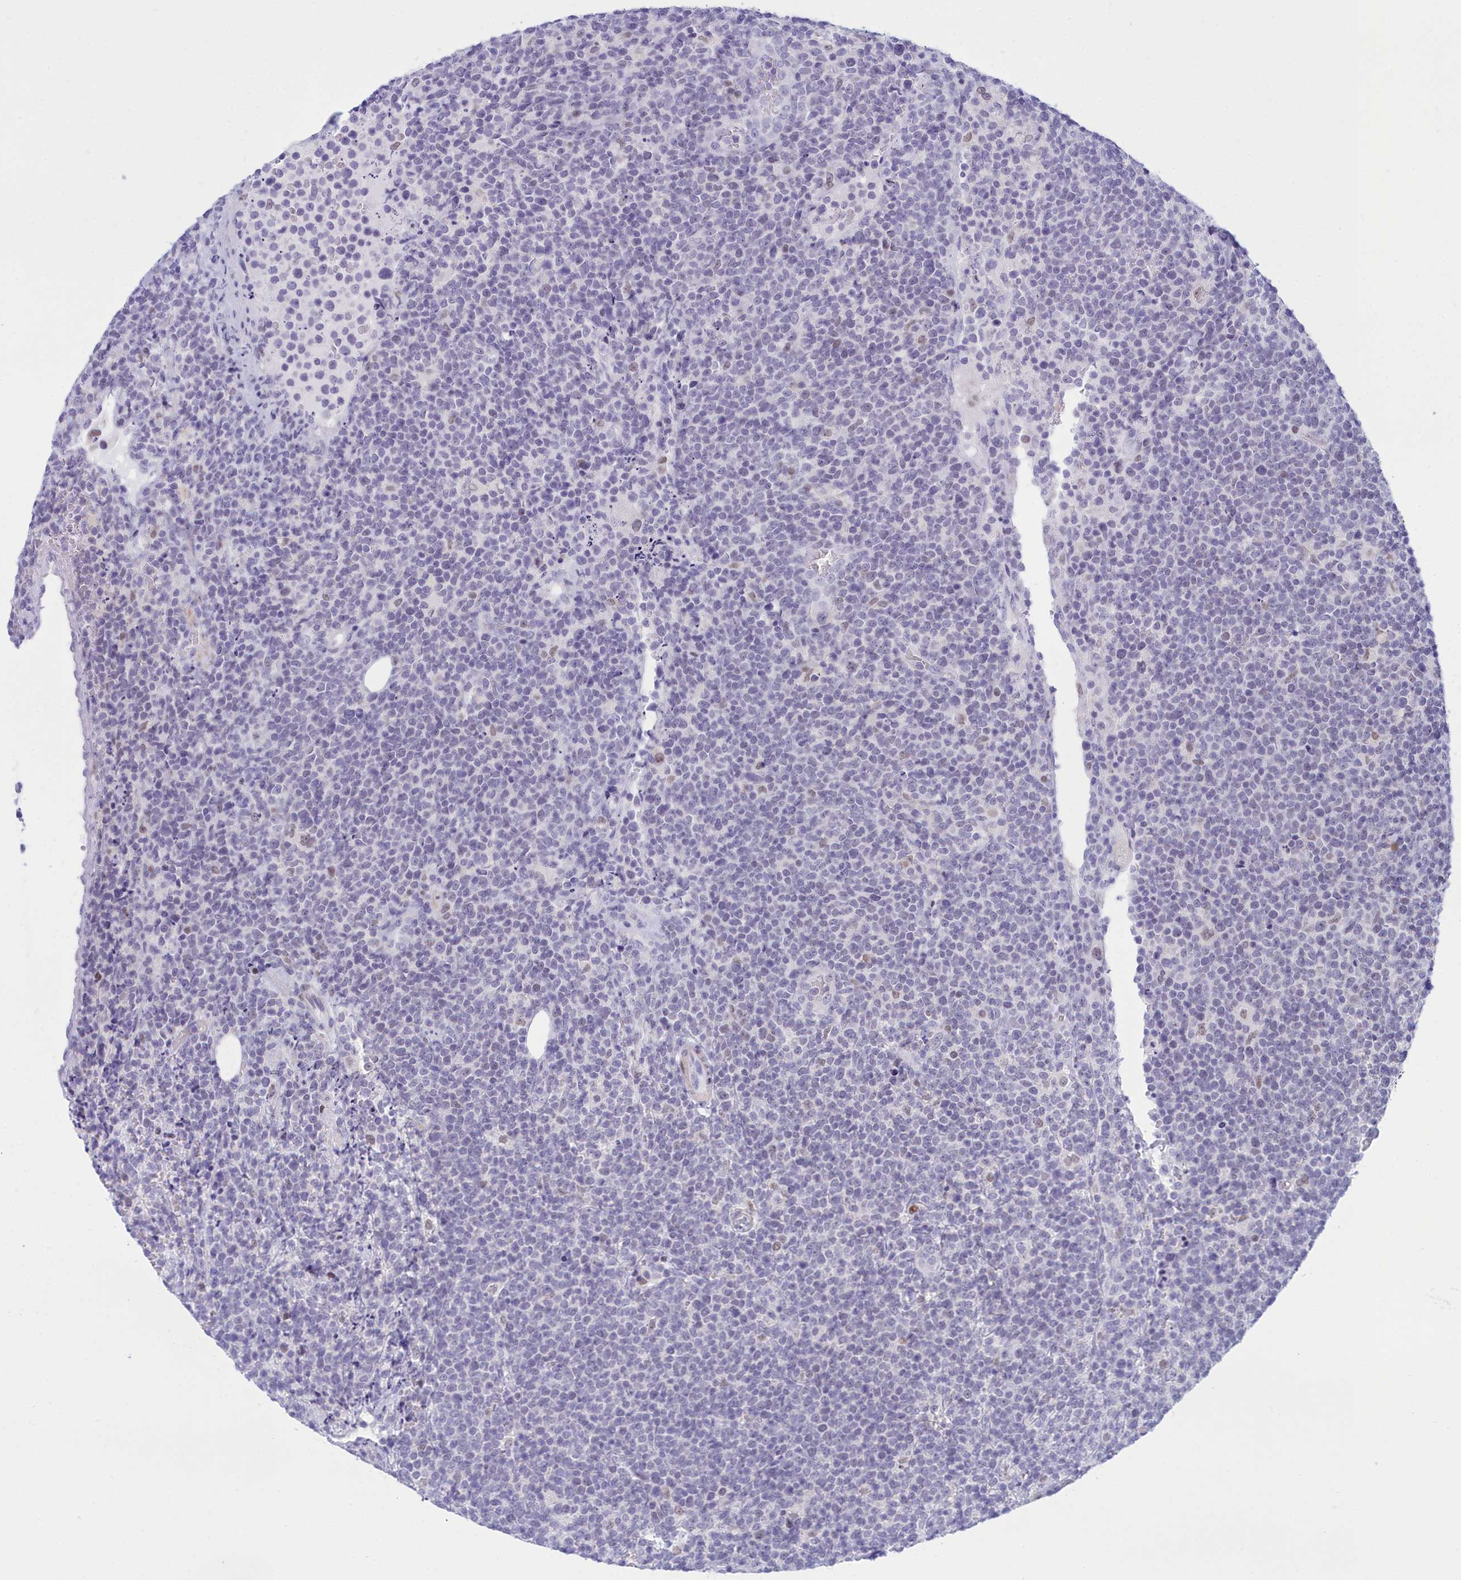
{"staining": {"intensity": "negative", "quantity": "none", "location": "none"}, "tissue": "lymphoma", "cell_type": "Tumor cells", "image_type": "cancer", "snomed": [{"axis": "morphology", "description": "Malignant lymphoma, non-Hodgkin's type, High grade"}, {"axis": "topography", "description": "Lymph node"}], "caption": "An image of malignant lymphoma, non-Hodgkin's type (high-grade) stained for a protein shows no brown staining in tumor cells.", "gene": "SNX20", "patient": {"sex": "male", "age": 61}}